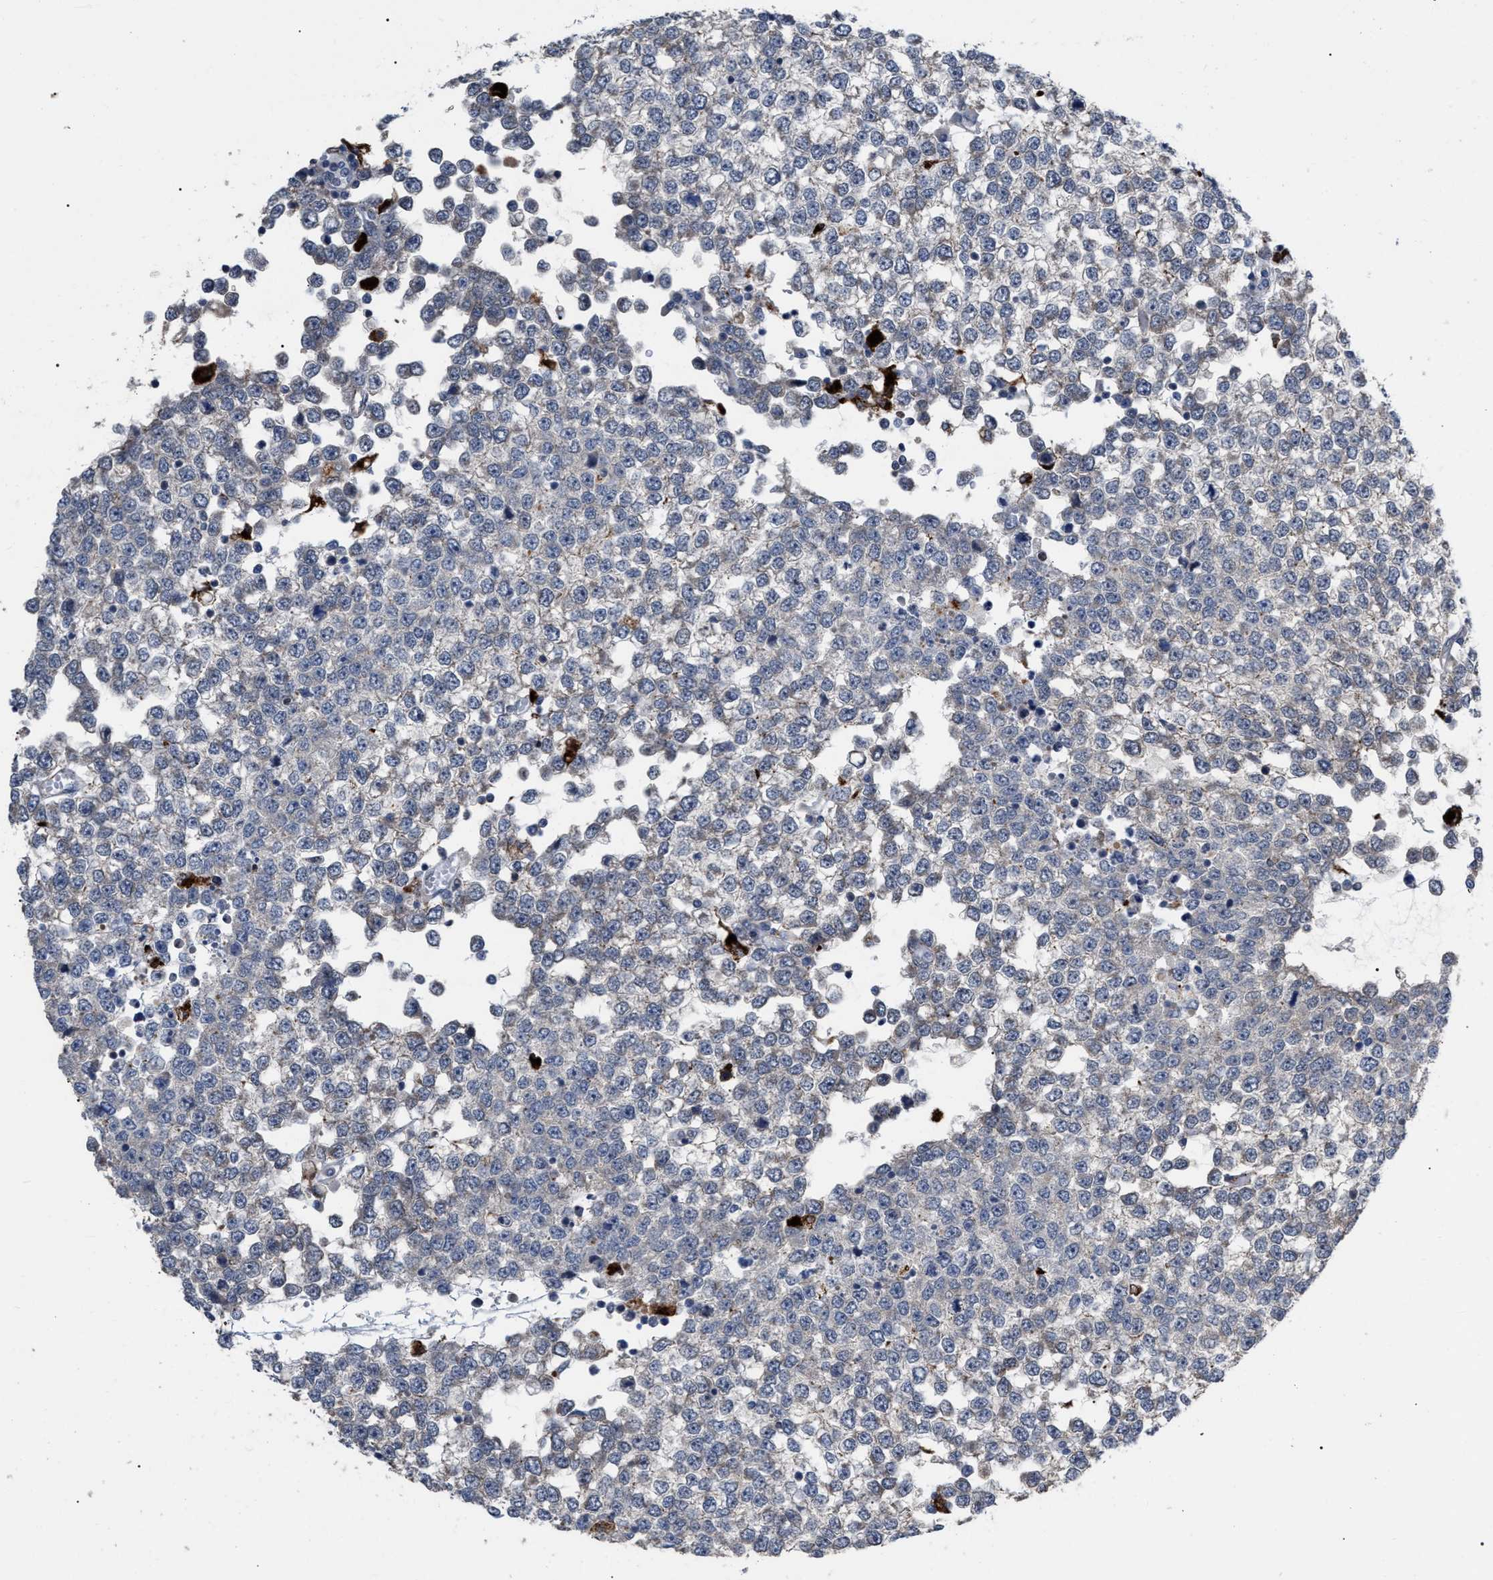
{"staining": {"intensity": "negative", "quantity": "none", "location": "none"}, "tissue": "testis cancer", "cell_type": "Tumor cells", "image_type": "cancer", "snomed": [{"axis": "morphology", "description": "Seminoma, NOS"}, {"axis": "topography", "description": "Testis"}], "caption": "DAB immunohistochemical staining of testis seminoma reveals no significant positivity in tumor cells.", "gene": "UPF1", "patient": {"sex": "male", "age": 65}}